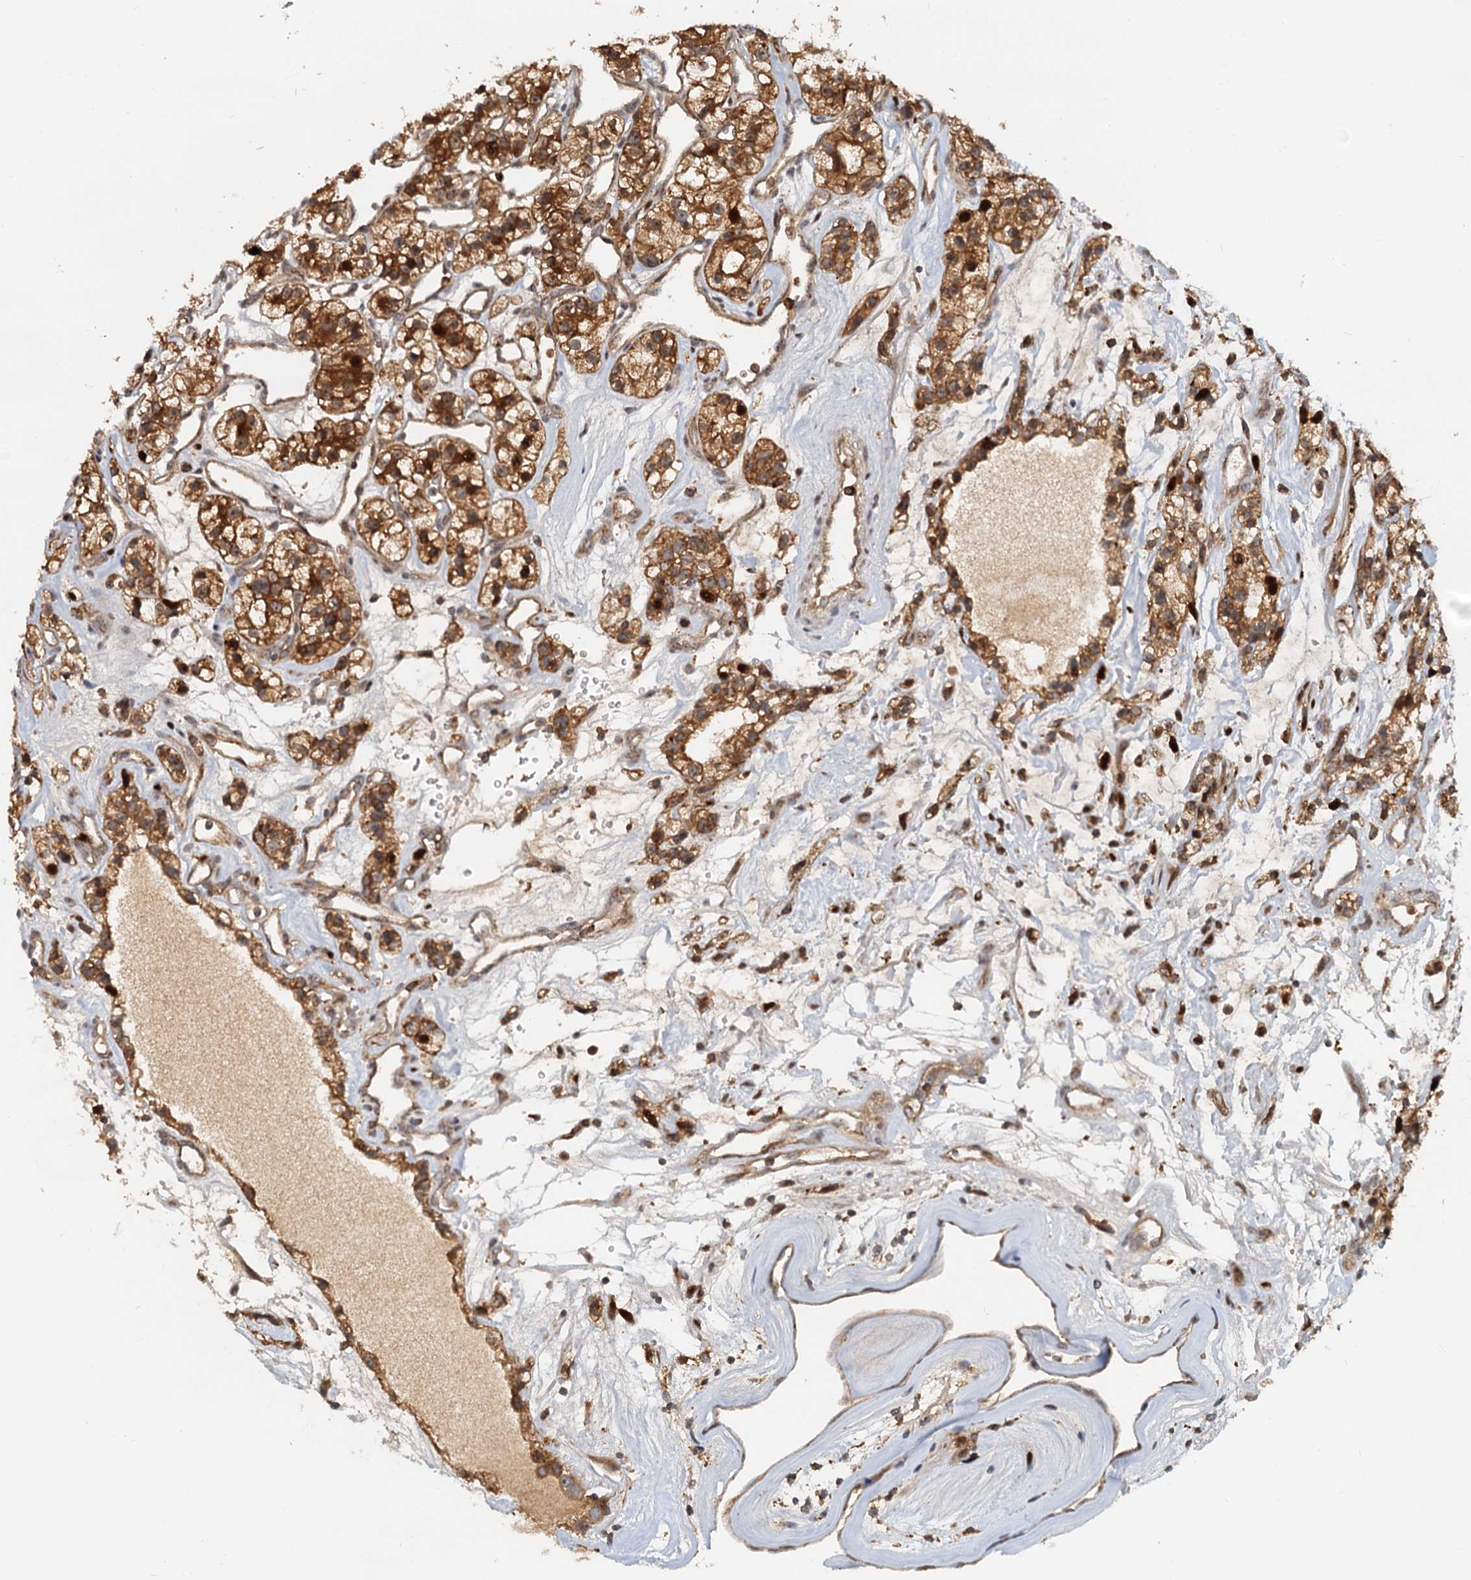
{"staining": {"intensity": "strong", "quantity": ">75%", "location": "cytoplasmic/membranous"}, "tissue": "renal cancer", "cell_type": "Tumor cells", "image_type": "cancer", "snomed": [{"axis": "morphology", "description": "Adenocarcinoma, NOS"}, {"axis": "topography", "description": "Kidney"}], "caption": "This is a histology image of immunohistochemistry (IHC) staining of renal adenocarcinoma, which shows strong staining in the cytoplasmic/membranous of tumor cells.", "gene": "TOLLIP", "patient": {"sex": "female", "age": 57}}